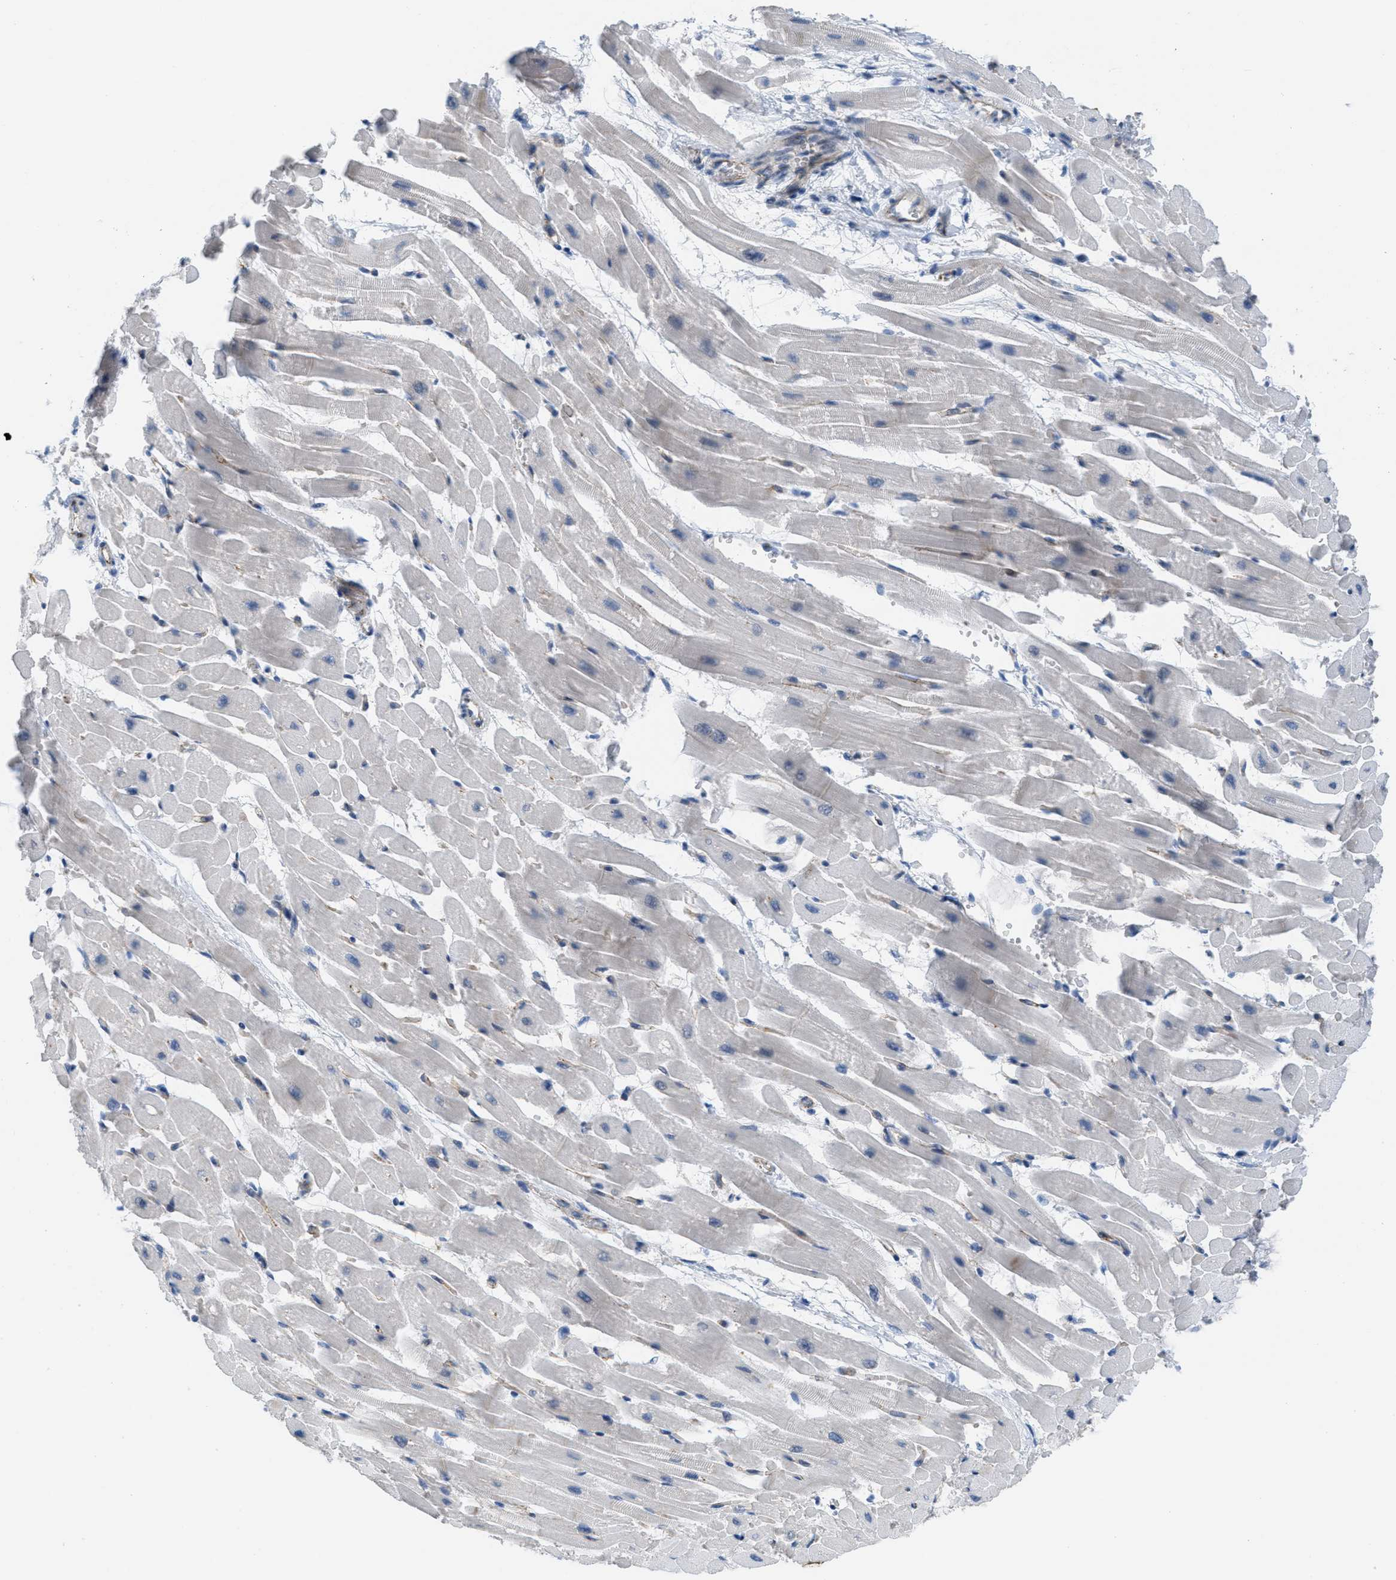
{"staining": {"intensity": "negative", "quantity": "none", "location": "none"}, "tissue": "heart muscle", "cell_type": "Cardiomyocytes", "image_type": "normal", "snomed": [{"axis": "morphology", "description": "Normal tissue, NOS"}, {"axis": "topography", "description": "Heart"}], "caption": "This is an immunohistochemistry (IHC) histopathology image of benign heart muscle. There is no expression in cardiomyocytes.", "gene": "CRB3", "patient": {"sex": "male", "age": 45}}